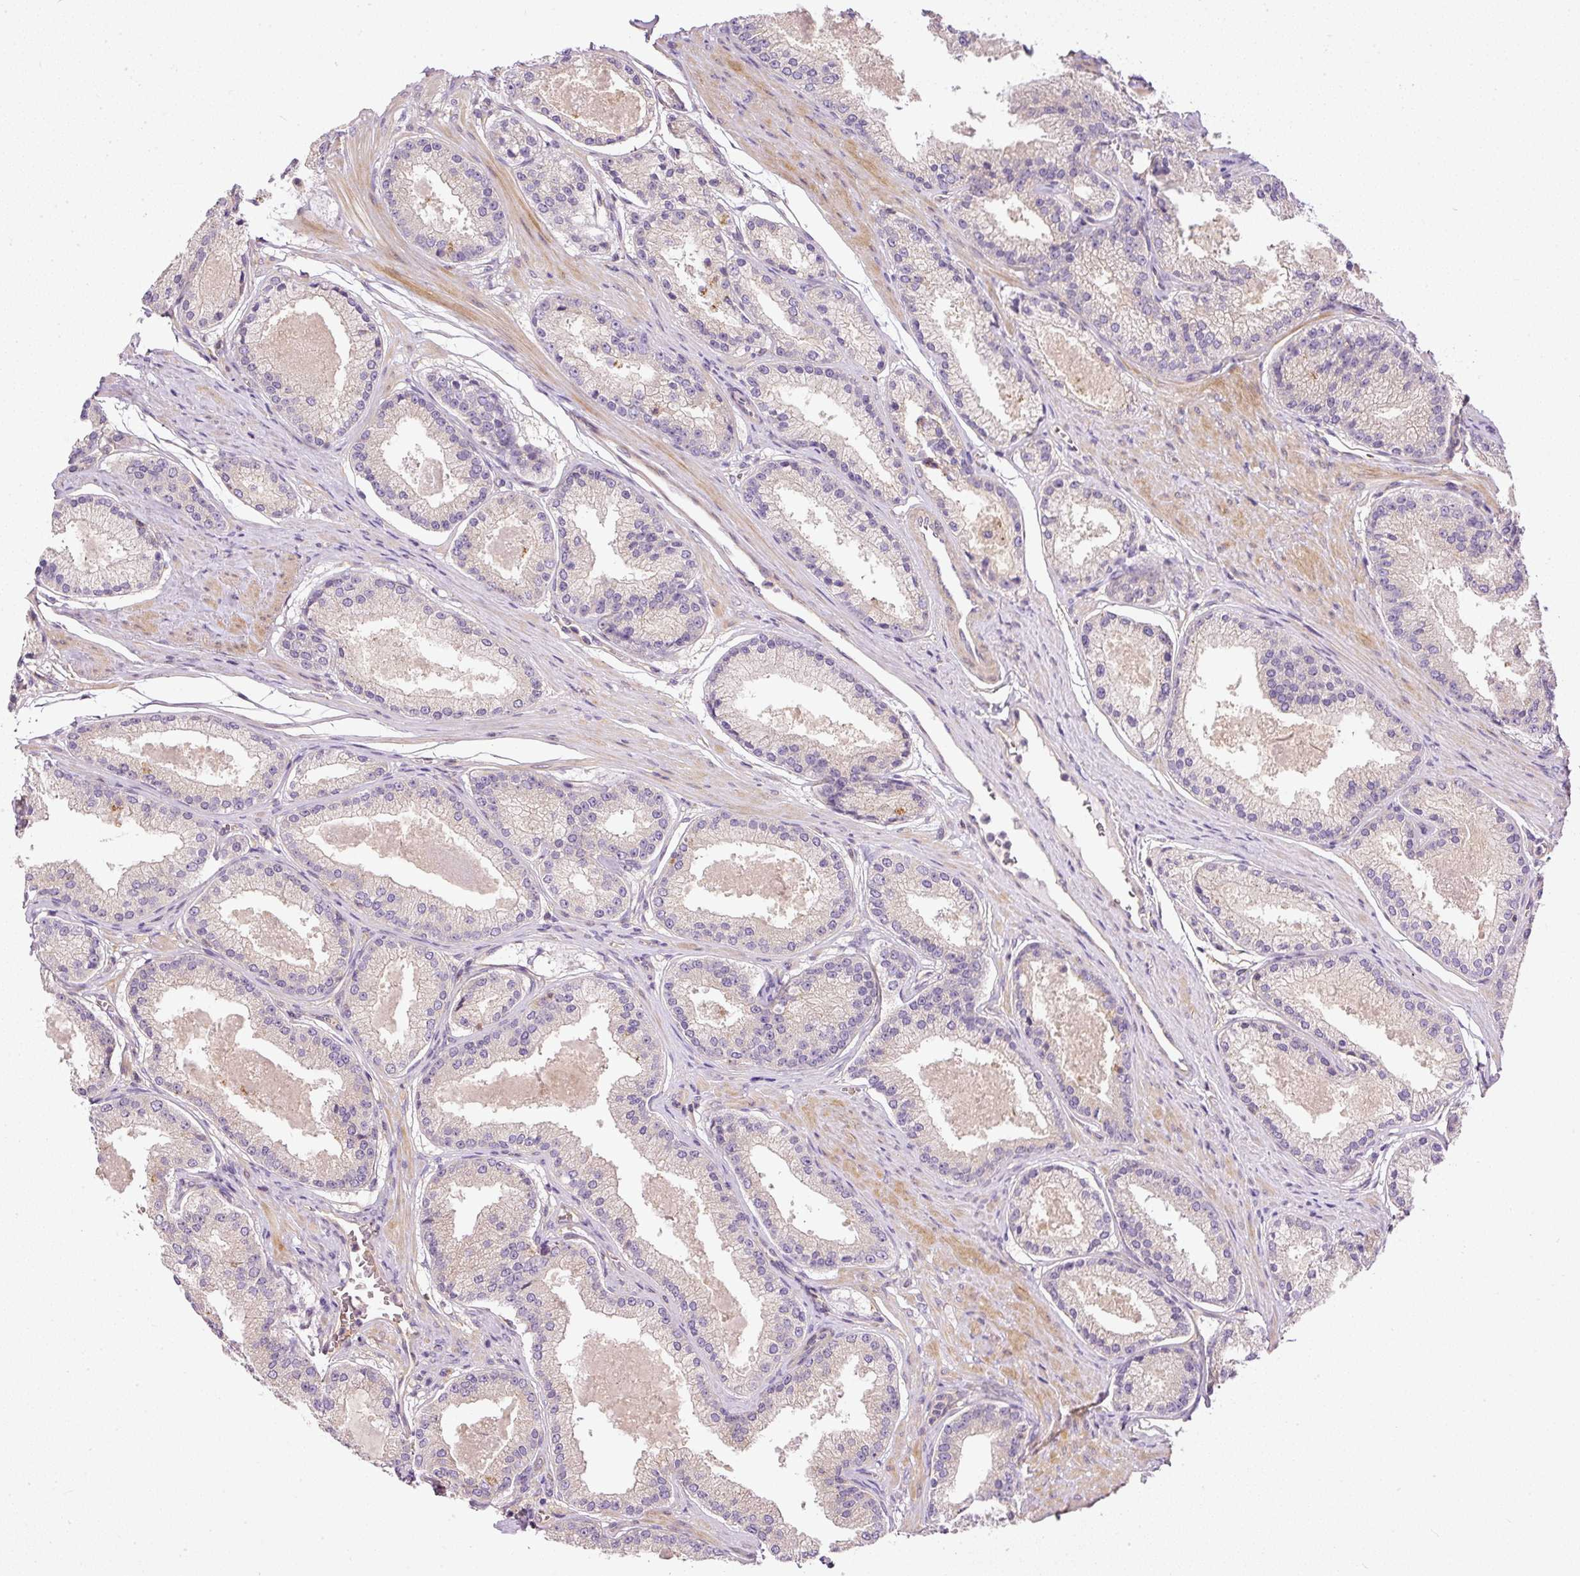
{"staining": {"intensity": "negative", "quantity": "none", "location": "none"}, "tissue": "prostate cancer", "cell_type": "Tumor cells", "image_type": "cancer", "snomed": [{"axis": "morphology", "description": "Adenocarcinoma, Low grade"}, {"axis": "topography", "description": "Prostate"}], "caption": "Tumor cells are negative for brown protein staining in prostate cancer.", "gene": "TBC1D2B", "patient": {"sex": "male", "age": 59}}